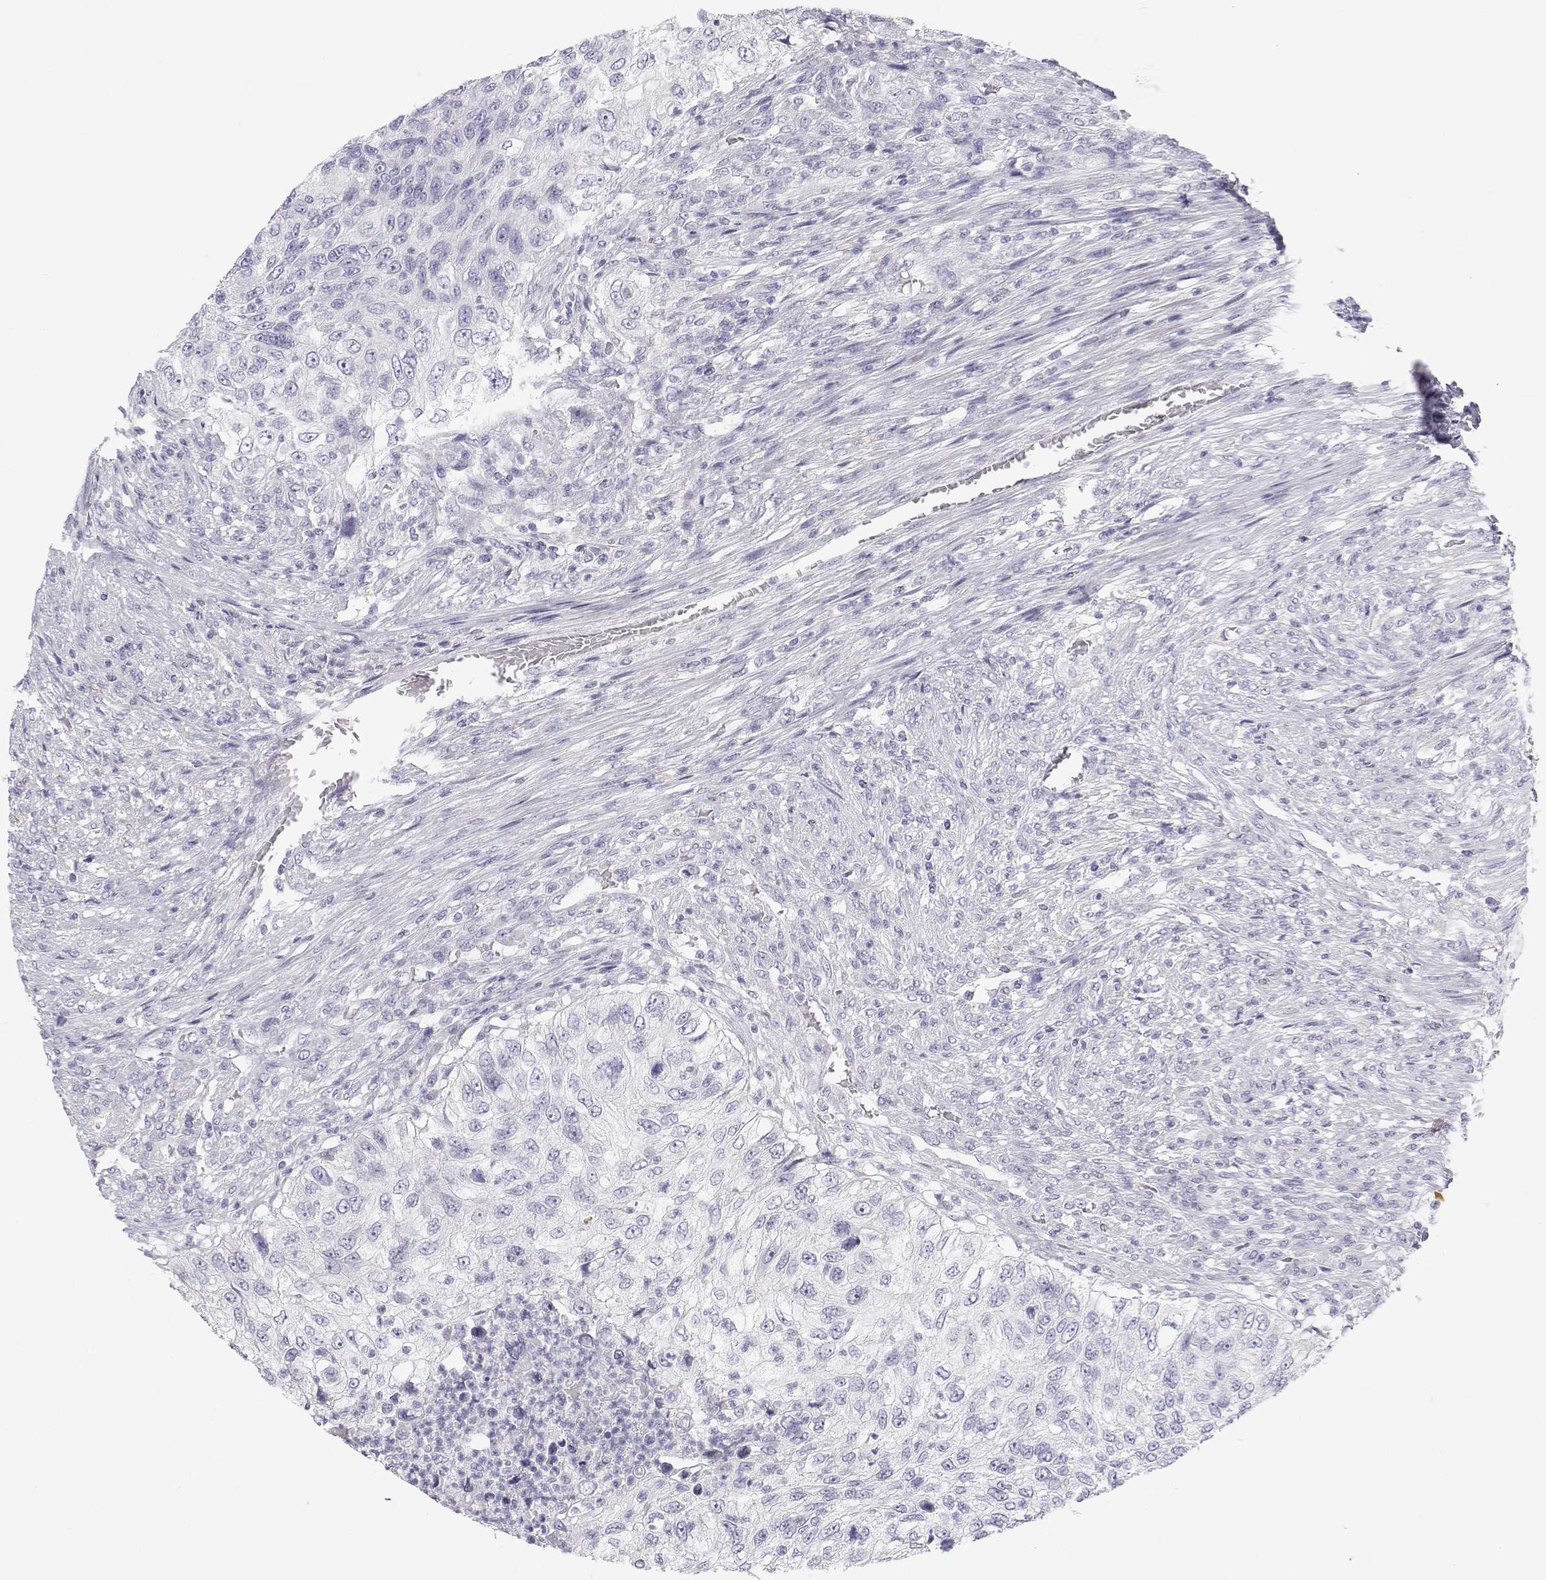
{"staining": {"intensity": "negative", "quantity": "none", "location": "none"}, "tissue": "urothelial cancer", "cell_type": "Tumor cells", "image_type": "cancer", "snomed": [{"axis": "morphology", "description": "Urothelial carcinoma, High grade"}, {"axis": "topography", "description": "Urinary bladder"}], "caption": "The histopathology image reveals no significant positivity in tumor cells of urothelial carcinoma (high-grade). (DAB (3,3'-diaminobenzidine) IHC visualized using brightfield microscopy, high magnification).", "gene": "TTN", "patient": {"sex": "female", "age": 60}}